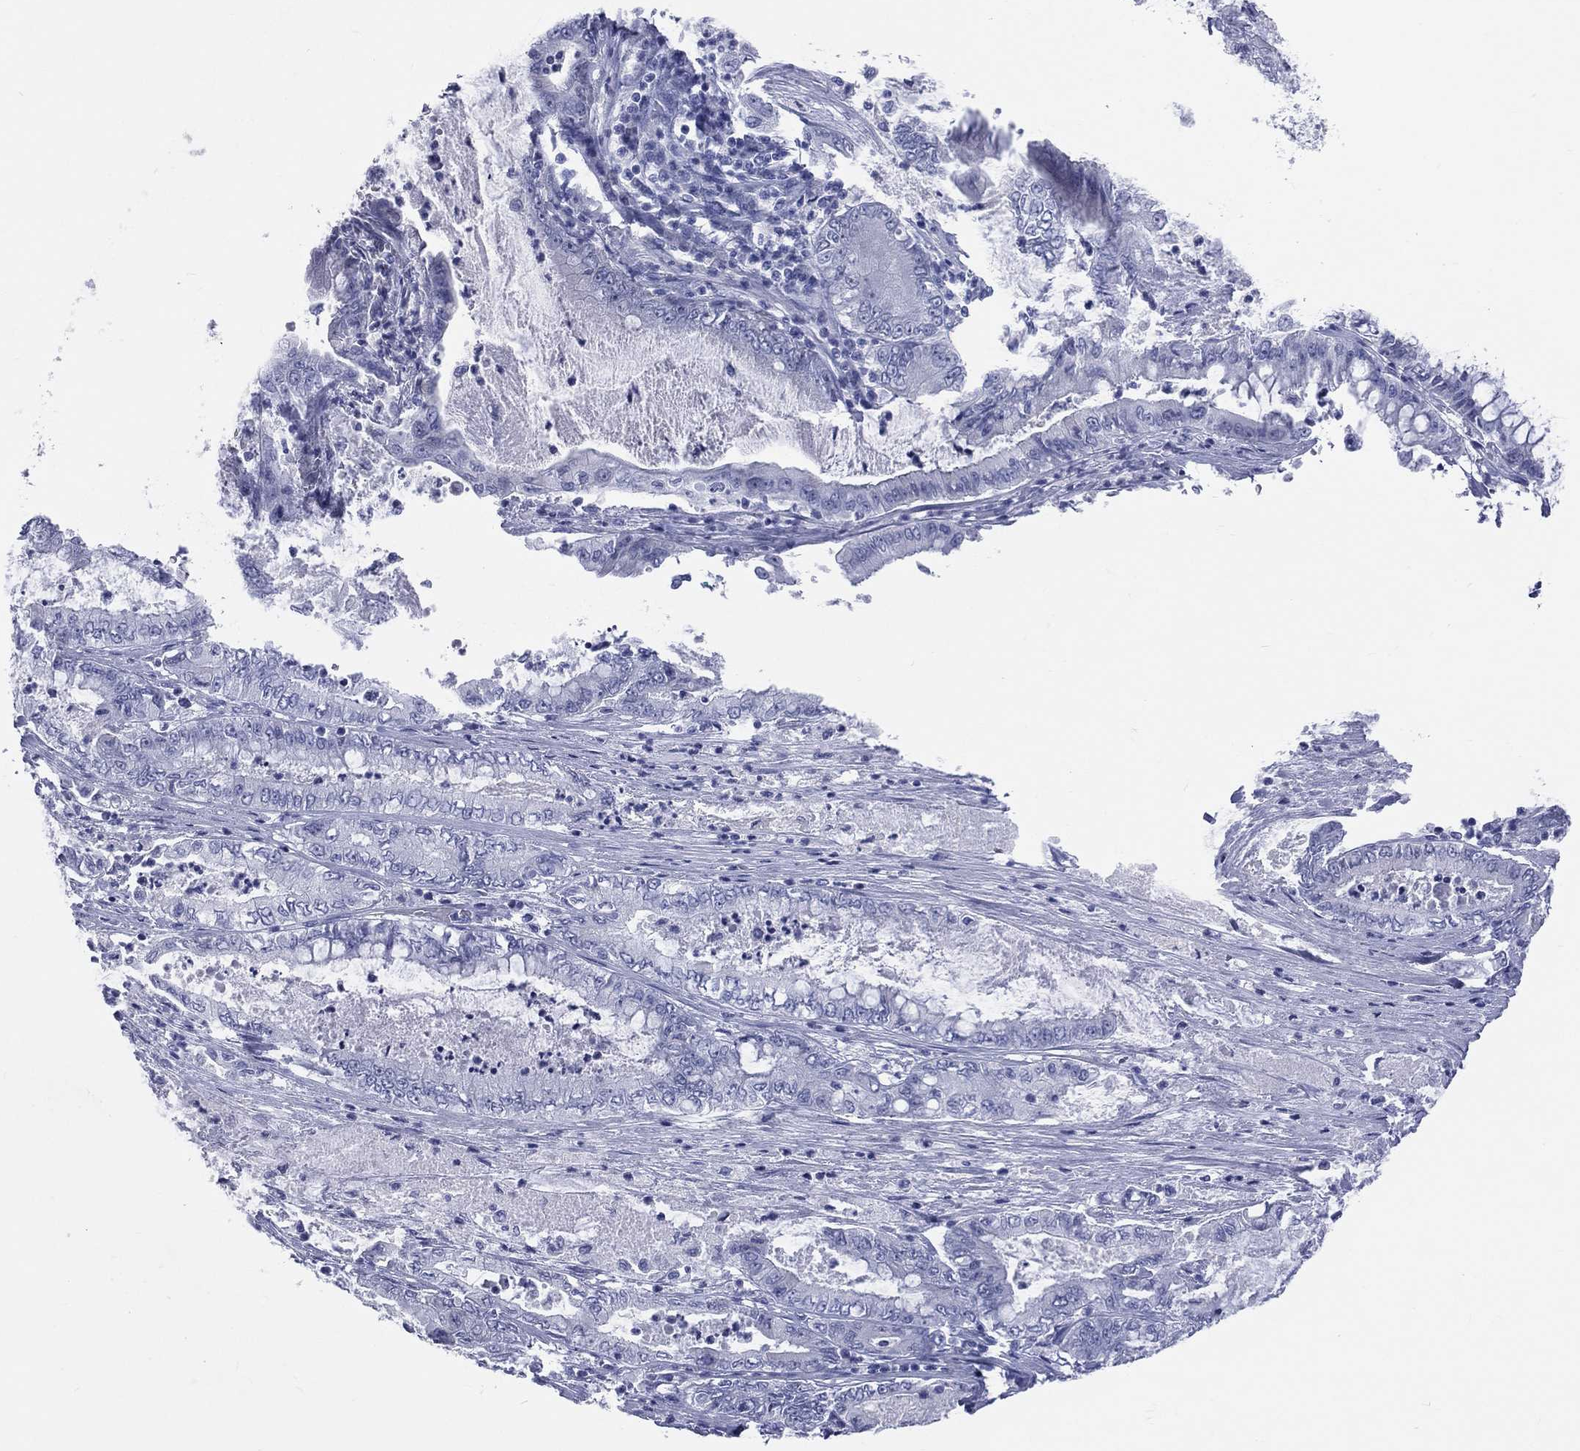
{"staining": {"intensity": "negative", "quantity": "none", "location": "none"}, "tissue": "pancreatic cancer", "cell_type": "Tumor cells", "image_type": "cancer", "snomed": [{"axis": "morphology", "description": "Adenocarcinoma, NOS"}, {"axis": "topography", "description": "Pancreas"}], "caption": "Tumor cells are negative for brown protein staining in pancreatic cancer.", "gene": "CYLC1", "patient": {"sex": "male", "age": 71}}